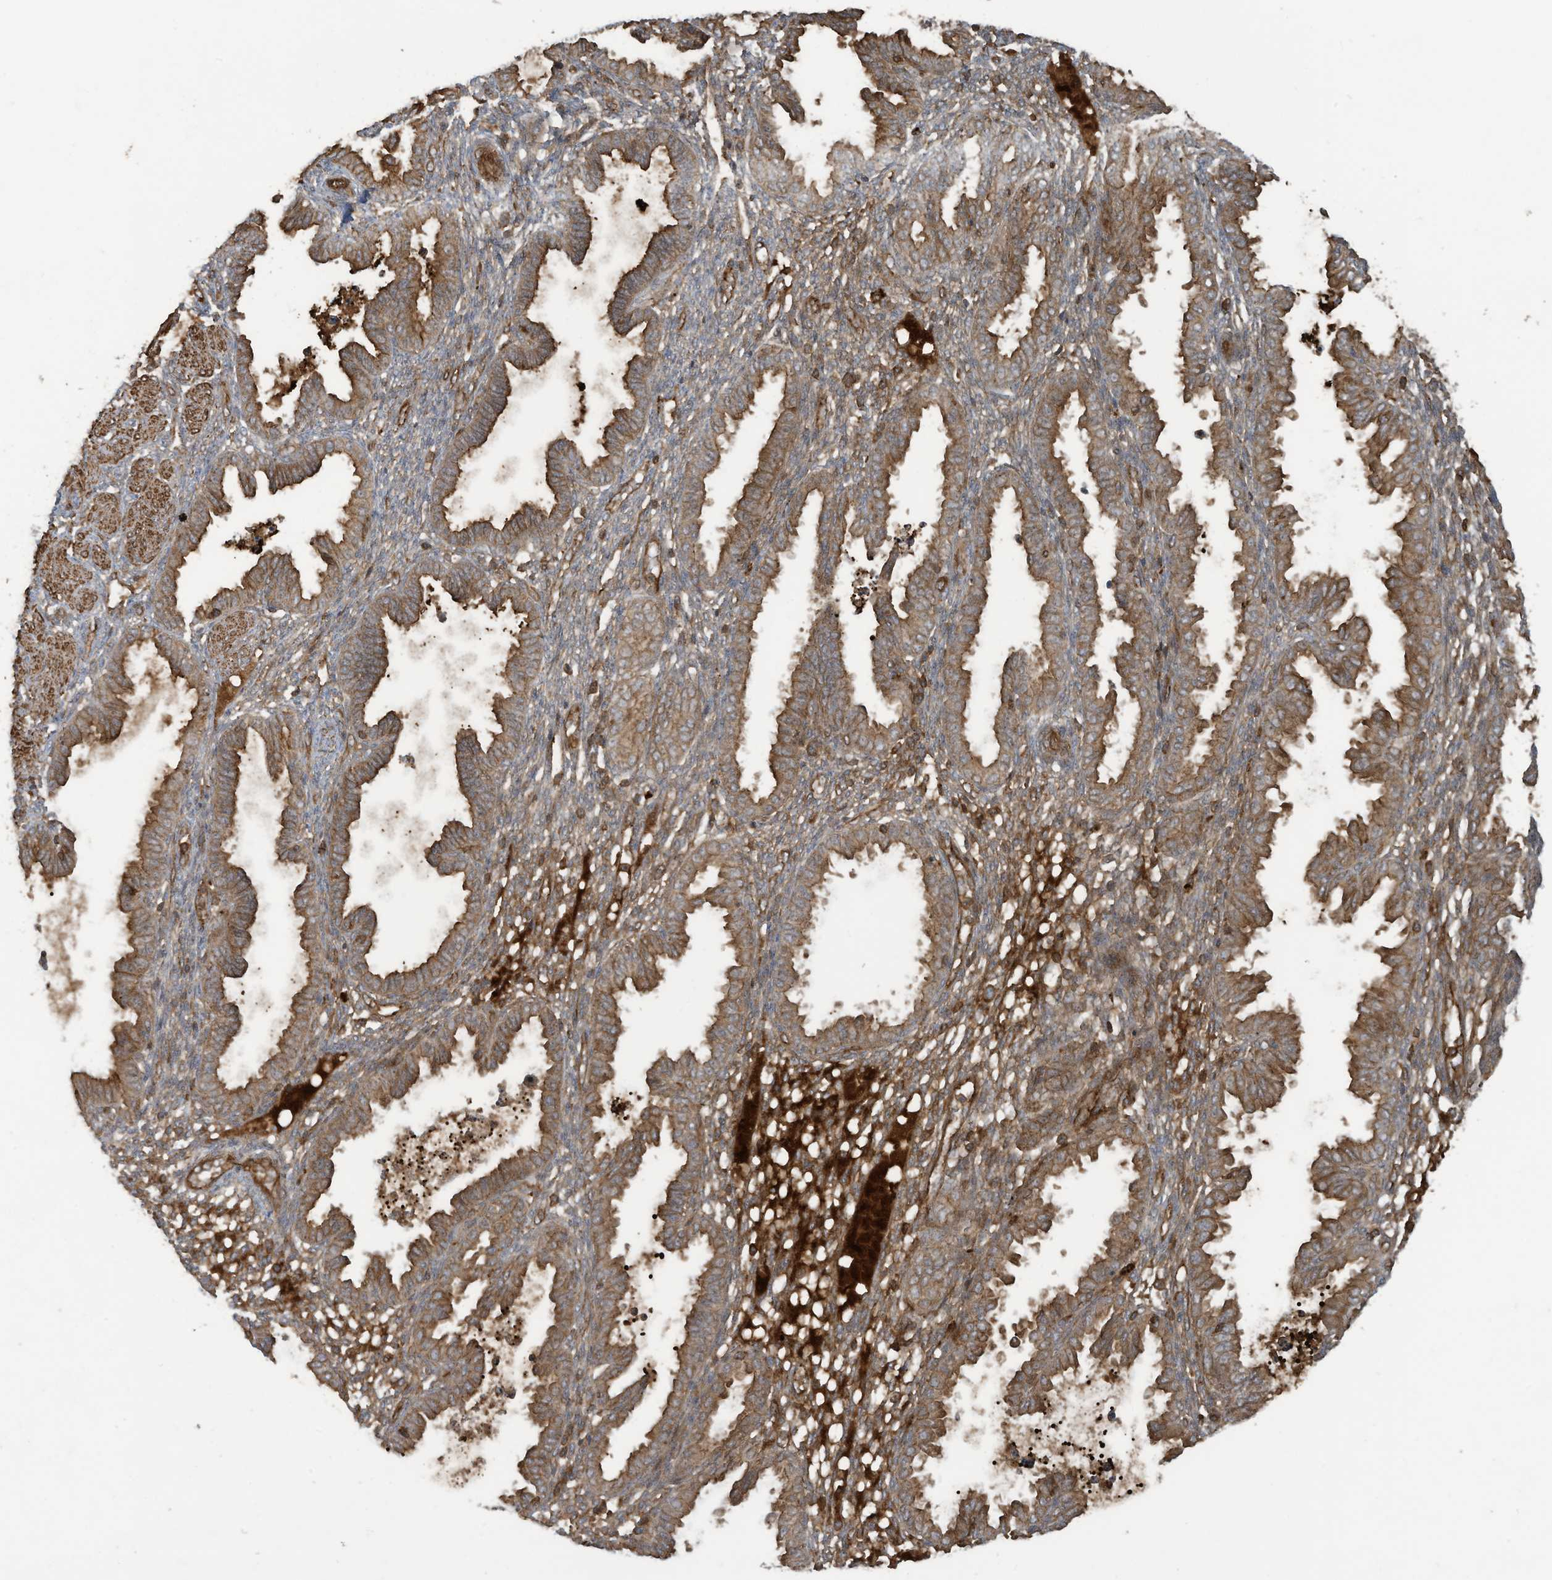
{"staining": {"intensity": "moderate", "quantity": "25%-75%", "location": "cytoplasmic/membranous"}, "tissue": "endometrium", "cell_type": "Cells in endometrial stroma", "image_type": "normal", "snomed": [{"axis": "morphology", "description": "Normal tissue, NOS"}, {"axis": "topography", "description": "Endometrium"}], "caption": "Moderate cytoplasmic/membranous expression is identified in about 25%-75% of cells in endometrial stroma in unremarkable endometrium.", "gene": "DDIT4", "patient": {"sex": "female", "age": 33}}